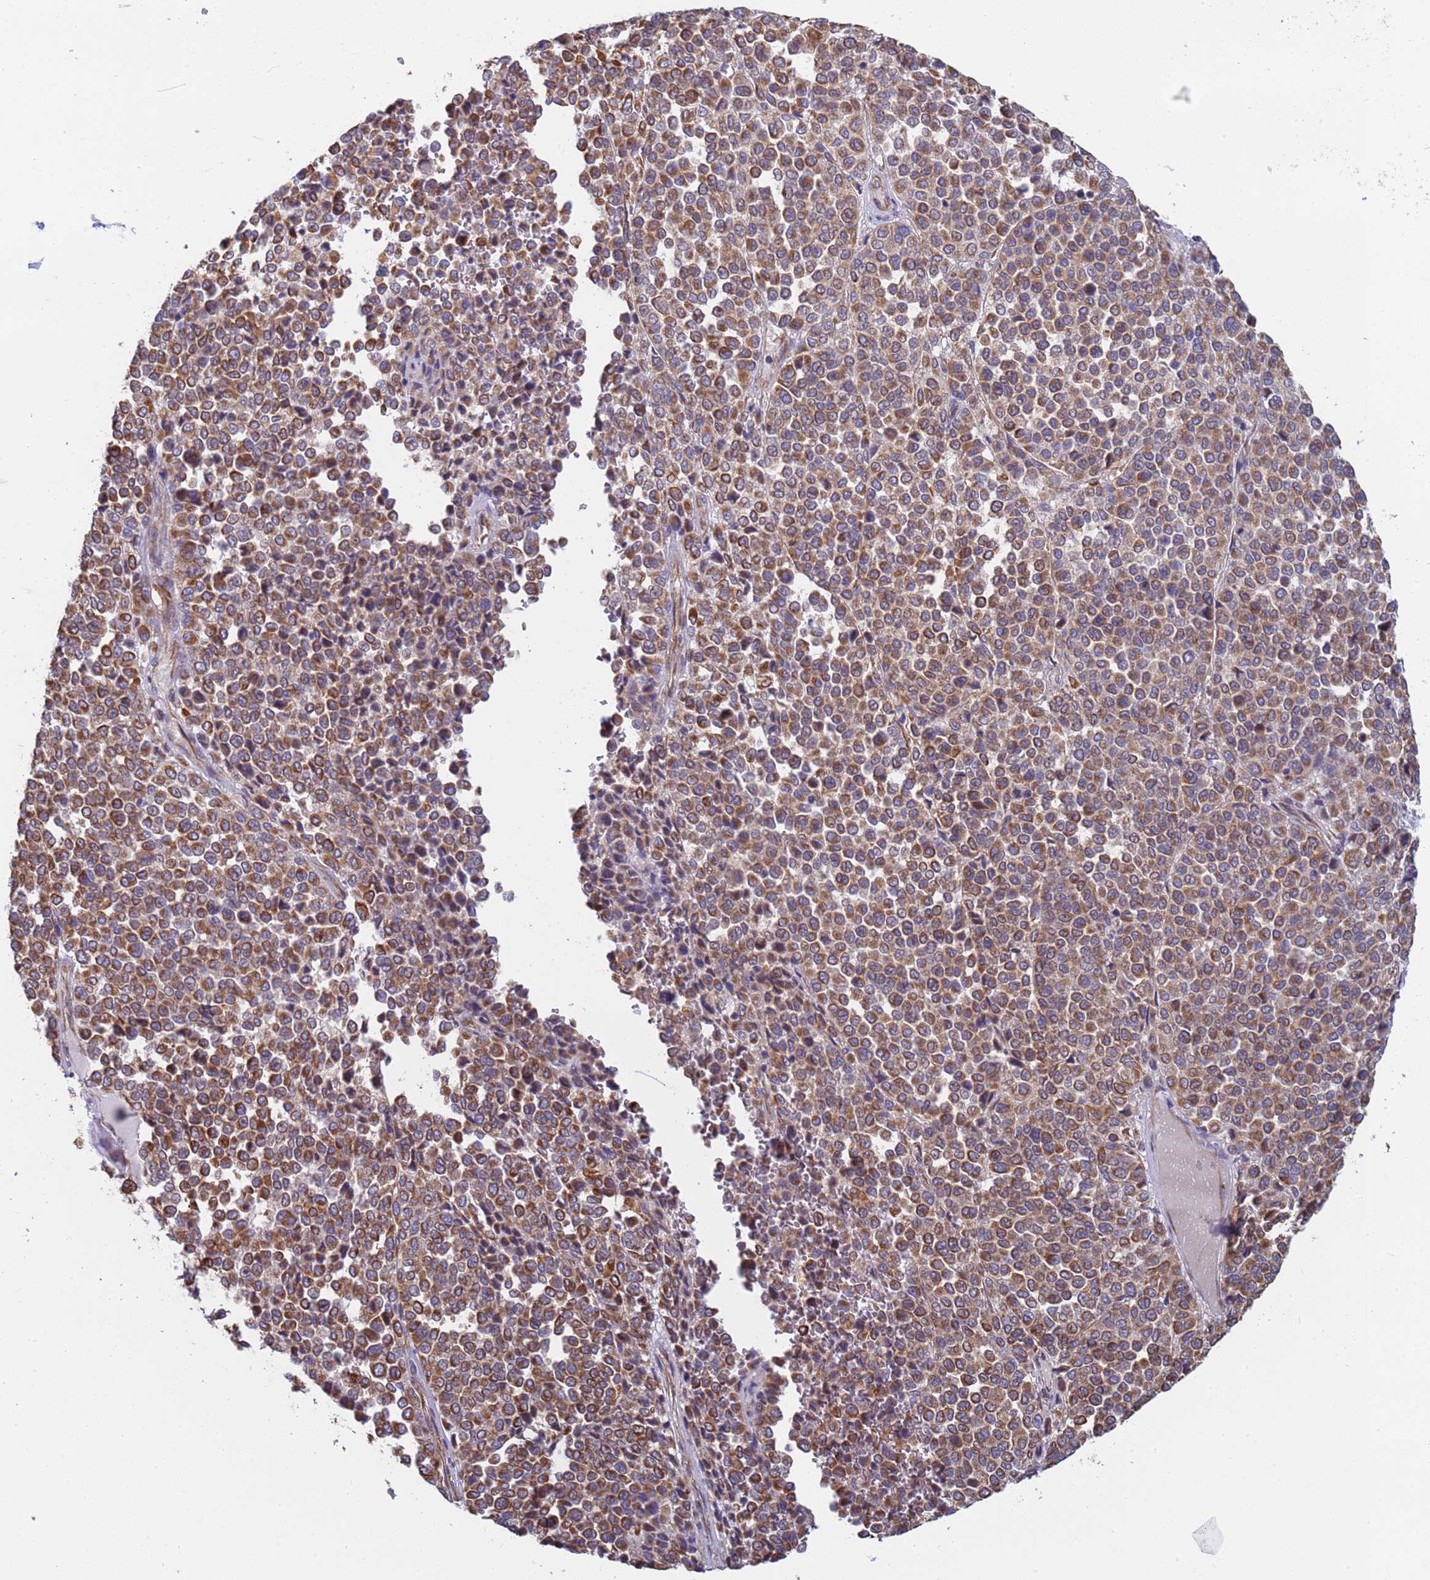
{"staining": {"intensity": "moderate", "quantity": ">75%", "location": "cytoplasmic/membranous"}, "tissue": "melanoma", "cell_type": "Tumor cells", "image_type": "cancer", "snomed": [{"axis": "morphology", "description": "Malignant melanoma, Metastatic site"}, {"axis": "topography", "description": "Pancreas"}], "caption": "Immunohistochemistry of malignant melanoma (metastatic site) demonstrates medium levels of moderate cytoplasmic/membranous expression in approximately >75% of tumor cells.", "gene": "NUDT12", "patient": {"sex": "female", "age": 30}}